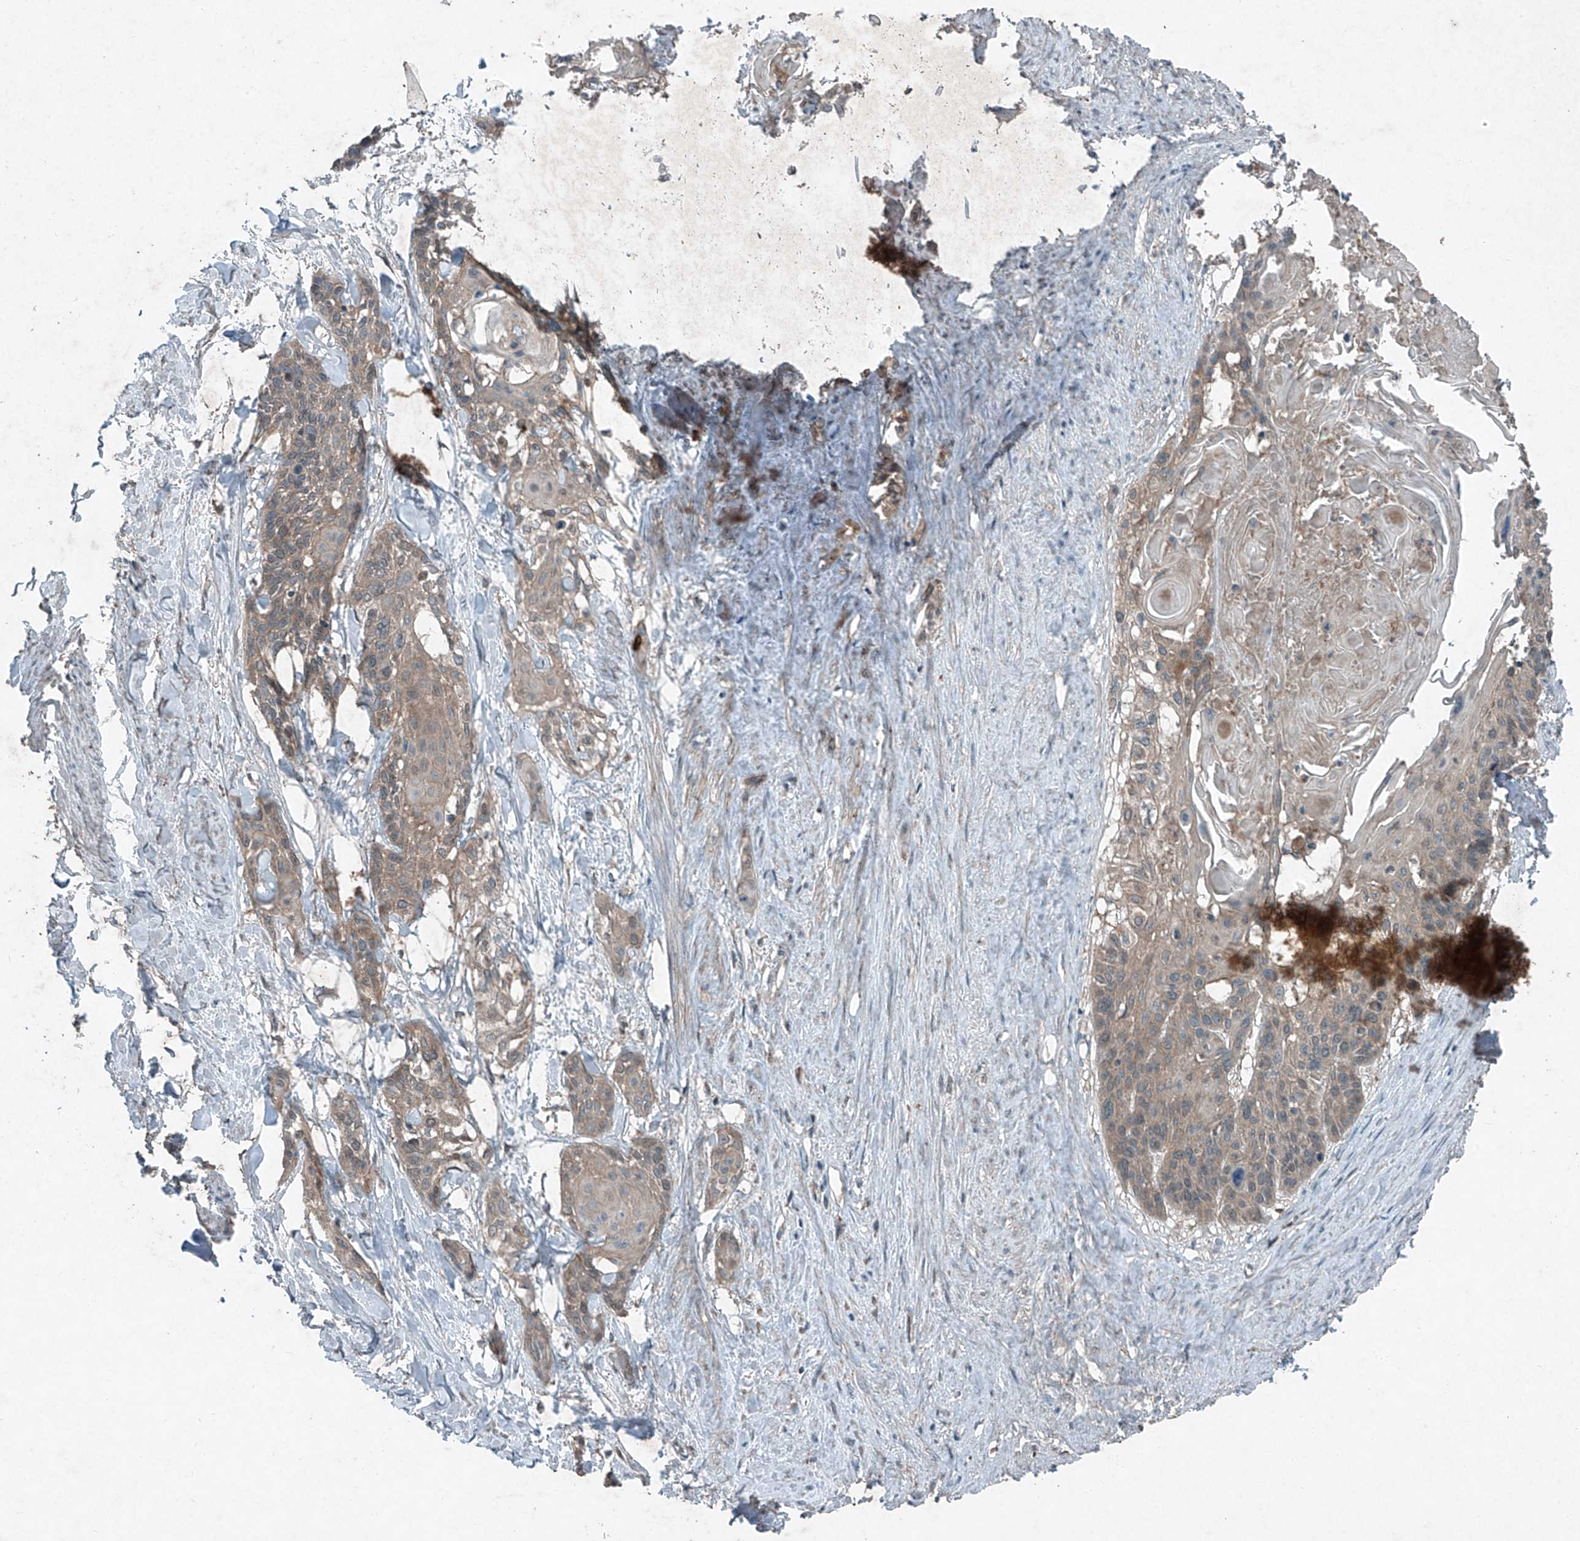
{"staining": {"intensity": "weak", "quantity": ">75%", "location": "cytoplasmic/membranous"}, "tissue": "cervical cancer", "cell_type": "Tumor cells", "image_type": "cancer", "snomed": [{"axis": "morphology", "description": "Squamous cell carcinoma, NOS"}, {"axis": "topography", "description": "Cervix"}], "caption": "Weak cytoplasmic/membranous protein positivity is present in about >75% of tumor cells in squamous cell carcinoma (cervical). (Stains: DAB in brown, nuclei in blue, Microscopy: brightfield microscopy at high magnification).", "gene": "FOXRED2", "patient": {"sex": "female", "age": 57}}